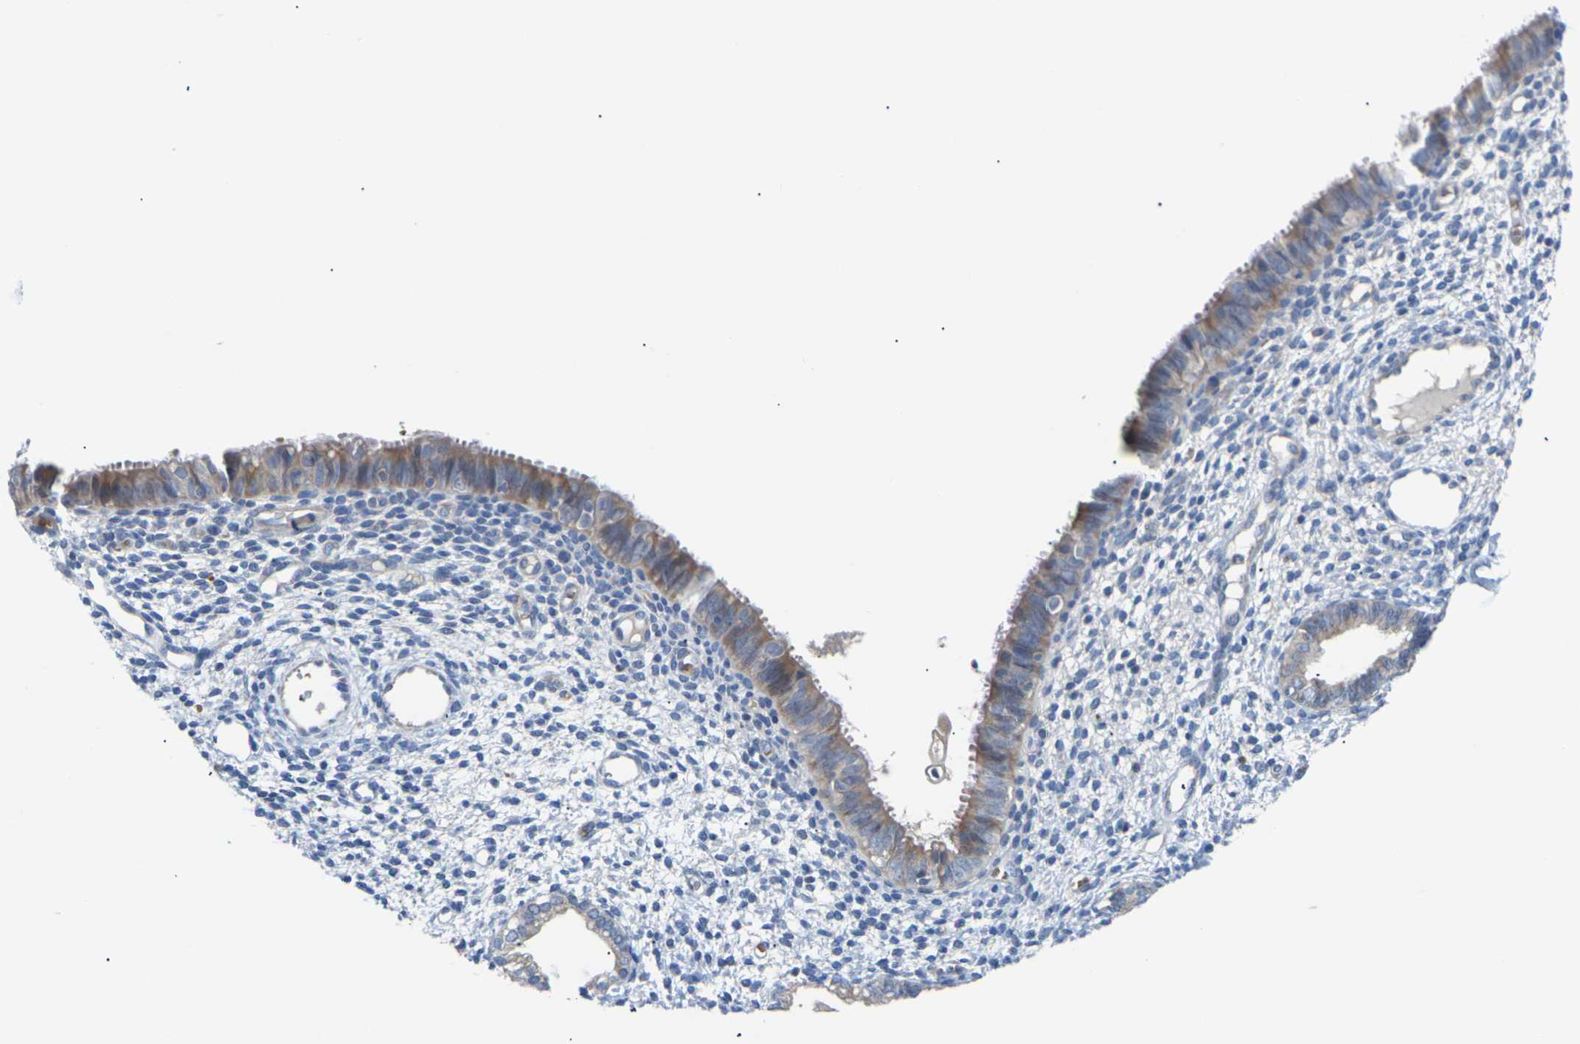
{"staining": {"intensity": "negative", "quantity": "none", "location": "none"}, "tissue": "endometrium", "cell_type": "Cells in endometrial stroma", "image_type": "normal", "snomed": [{"axis": "morphology", "description": "Normal tissue, NOS"}, {"axis": "topography", "description": "Endometrium"}], "caption": "This photomicrograph is of benign endometrium stained with IHC to label a protein in brown with the nuclei are counter-stained blue. There is no positivity in cells in endometrial stroma. The staining was performed using DAB to visualize the protein expression in brown, while the nuclei were stained in blue with hematoxylin (Magnification: 20x).", "gene": "TMCO4", "patient": {"sex": "female", "age": 61}}